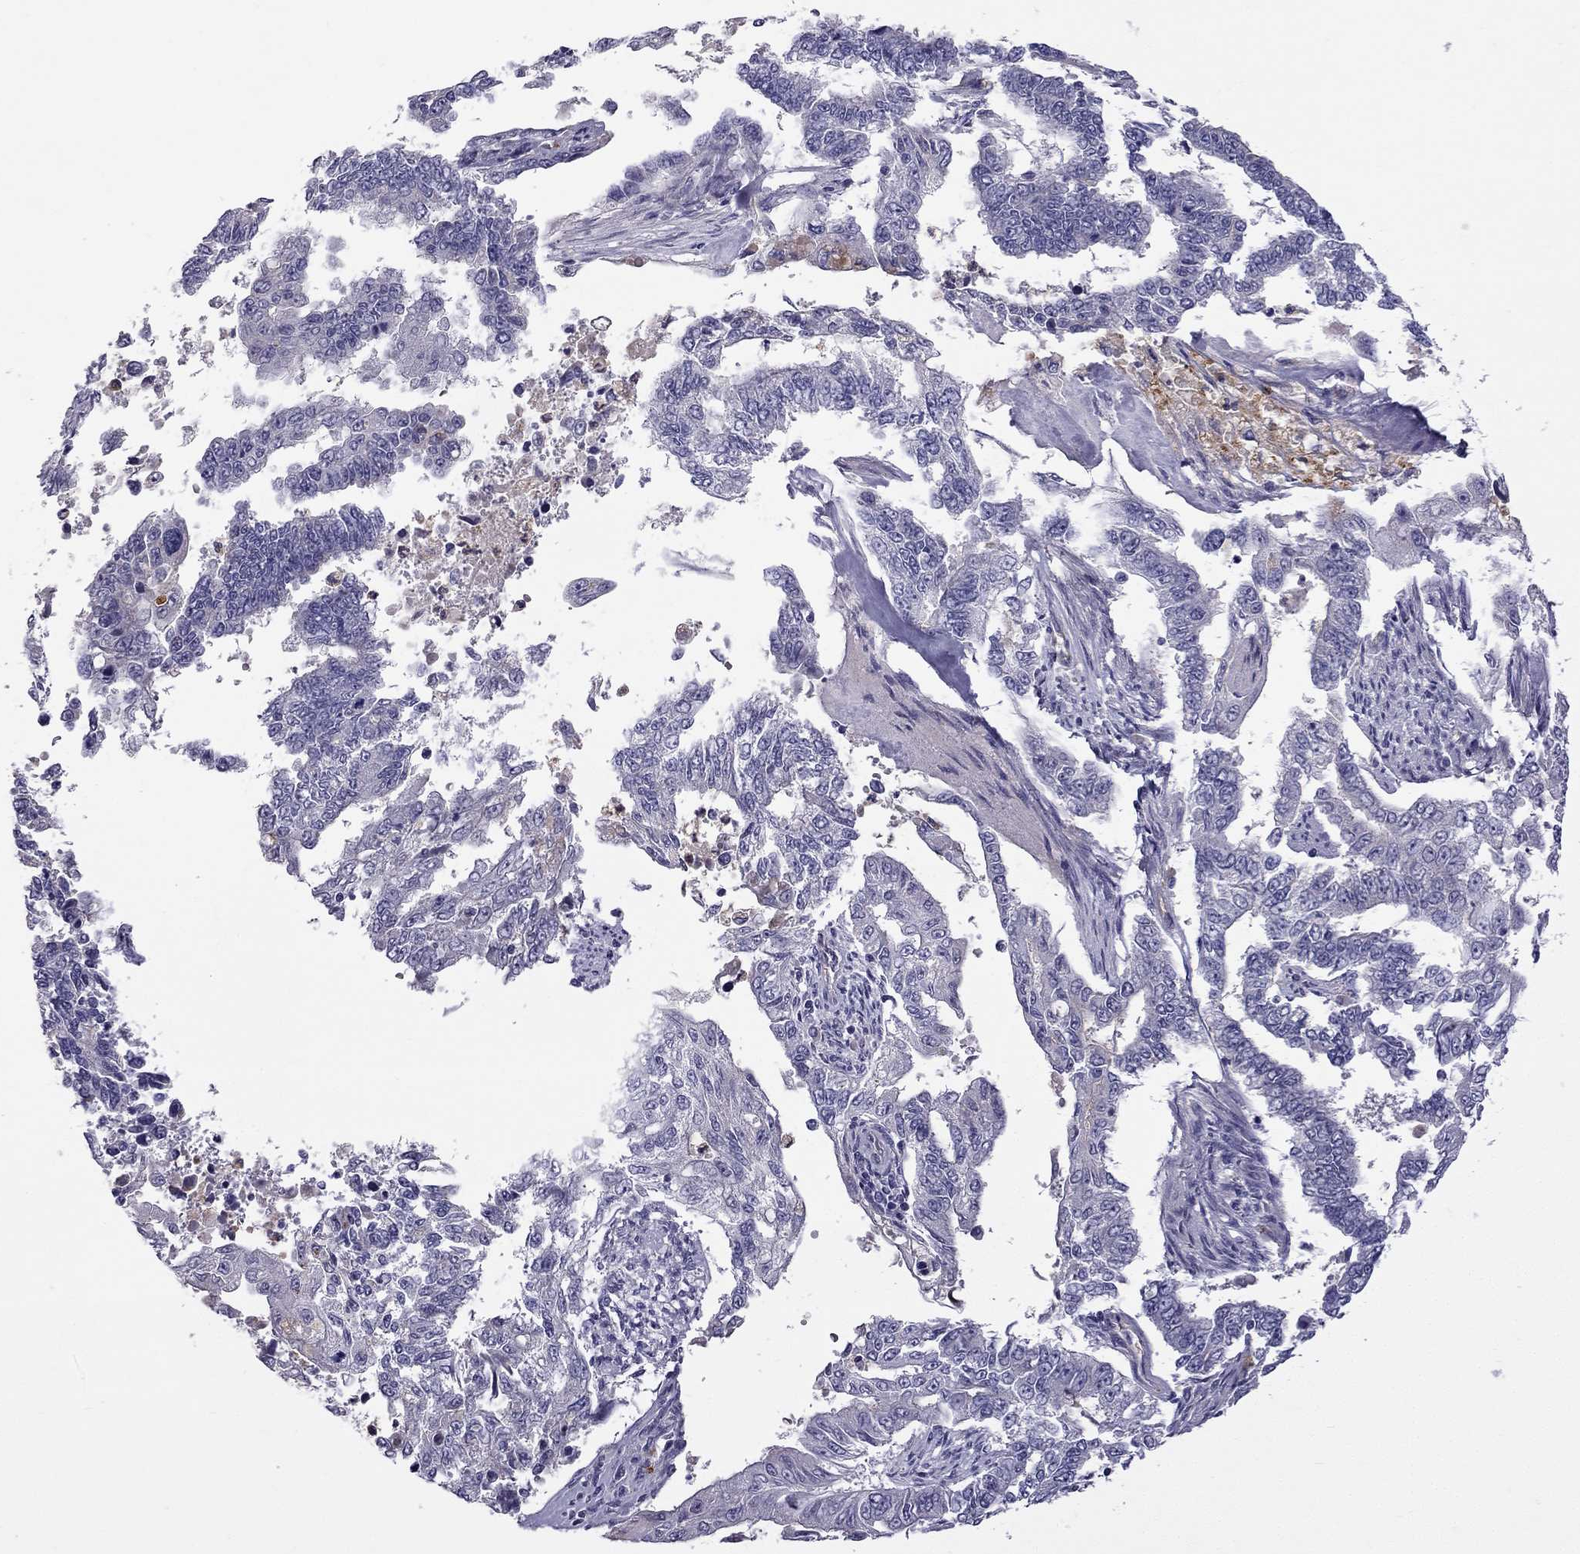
{"staining": {"intensity": "negative", "quantity": "none", "location": "none"}, "tissue": "endometrial cancer", "cell_type": "Tumor cells", "image_type": "cancer", "snomed": [{"axis": "morphology", "description": "Adenocarcinoma, NOS"}, {"axis": "topography", "description": "Uterus"}], "caption": "Human endometrial adenocarcinoma stained for a protein using IHC demonstrates no staining in tumor cells.", "gene": "STOML3", "patient": {"sex": "female", "age": 59}}